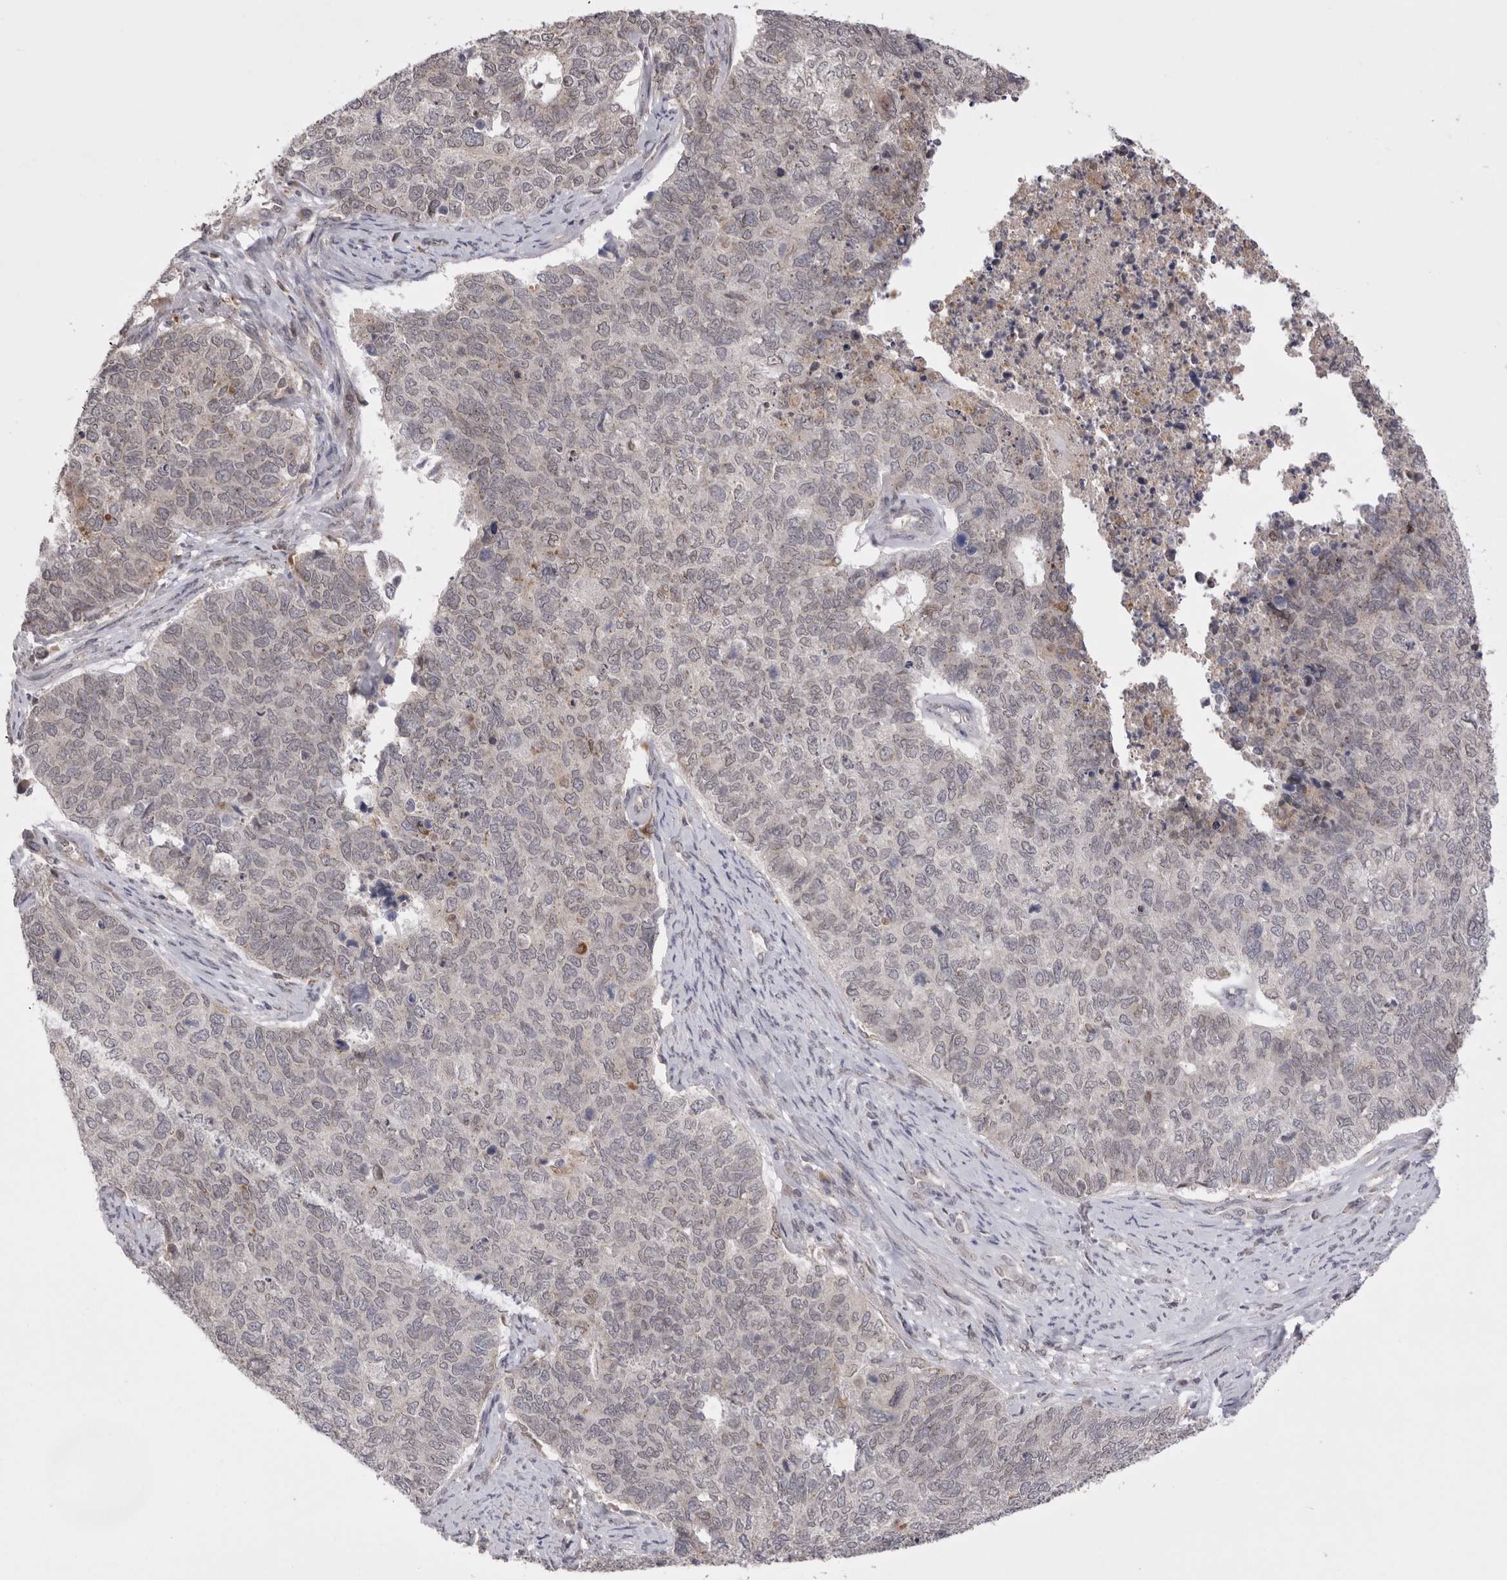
{"staining": {"intensity": "weak", "quantity": "<25%", "location": "nuclear"}, "tissue": "cervical cancer", "cell_type": "Tumor cells", "image_type": "cancer", "snomed": [{"axis": "morphology", "description": "Squamous cell carcinoma, NOS"}, {"axis": "topography", "description": "Cervix"}], "caption": "A micrograph of human cervical cancer (squamous cell carcinoma) is negative for staining in tumor cells.", "gene": "TLR3", "patient": {"sex": "female", "age": 63}}